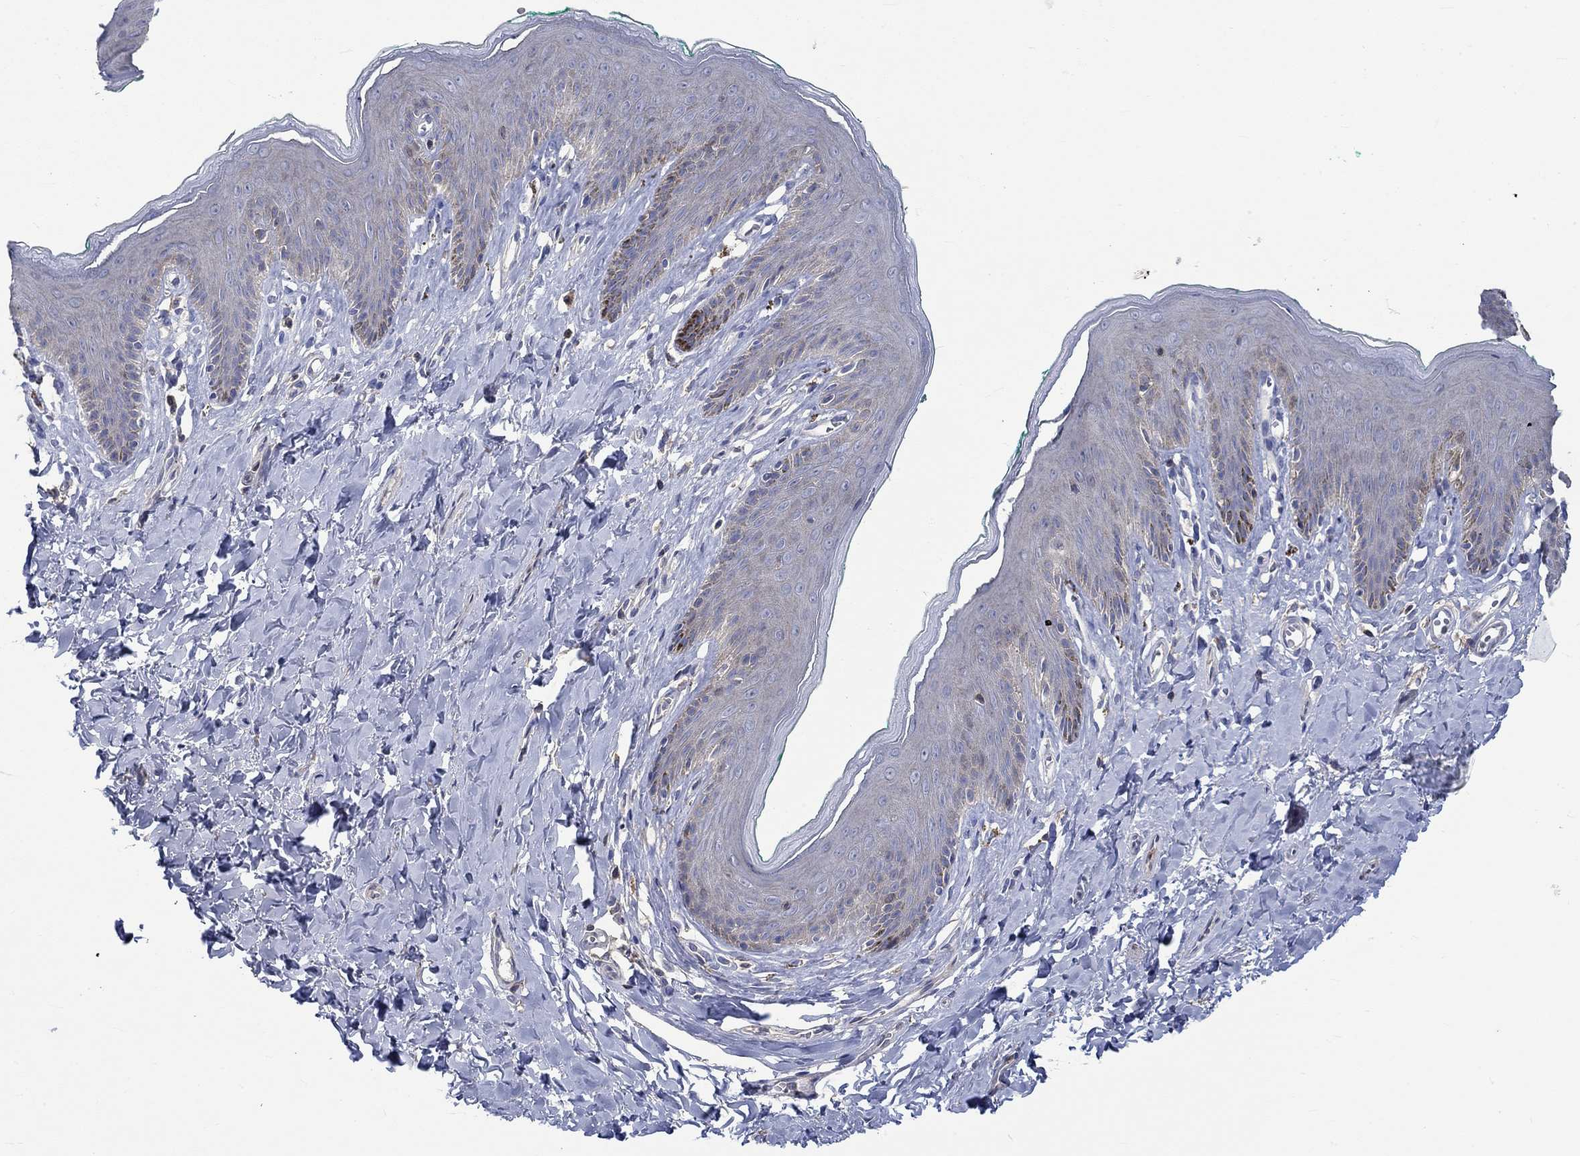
{"staining": {"intensity": "weak", "quantity": "<25%", "location": "cytoplasmic/membranous"}, "tissue": "skin", "cell_type": "Epidermal cells", "image_type": "normal", "snomed": [{"axis": "morphology", "description": "Normal tissue, NOS"}, {"axis": "topography", "description": "Vulva"}], "caption": "Immunohistochemistry of unremarkable human skin displays no staining in epidermal cells.", "gene": "TNFAIP8L3", "patient": {"sex": "female", "age": 66}}